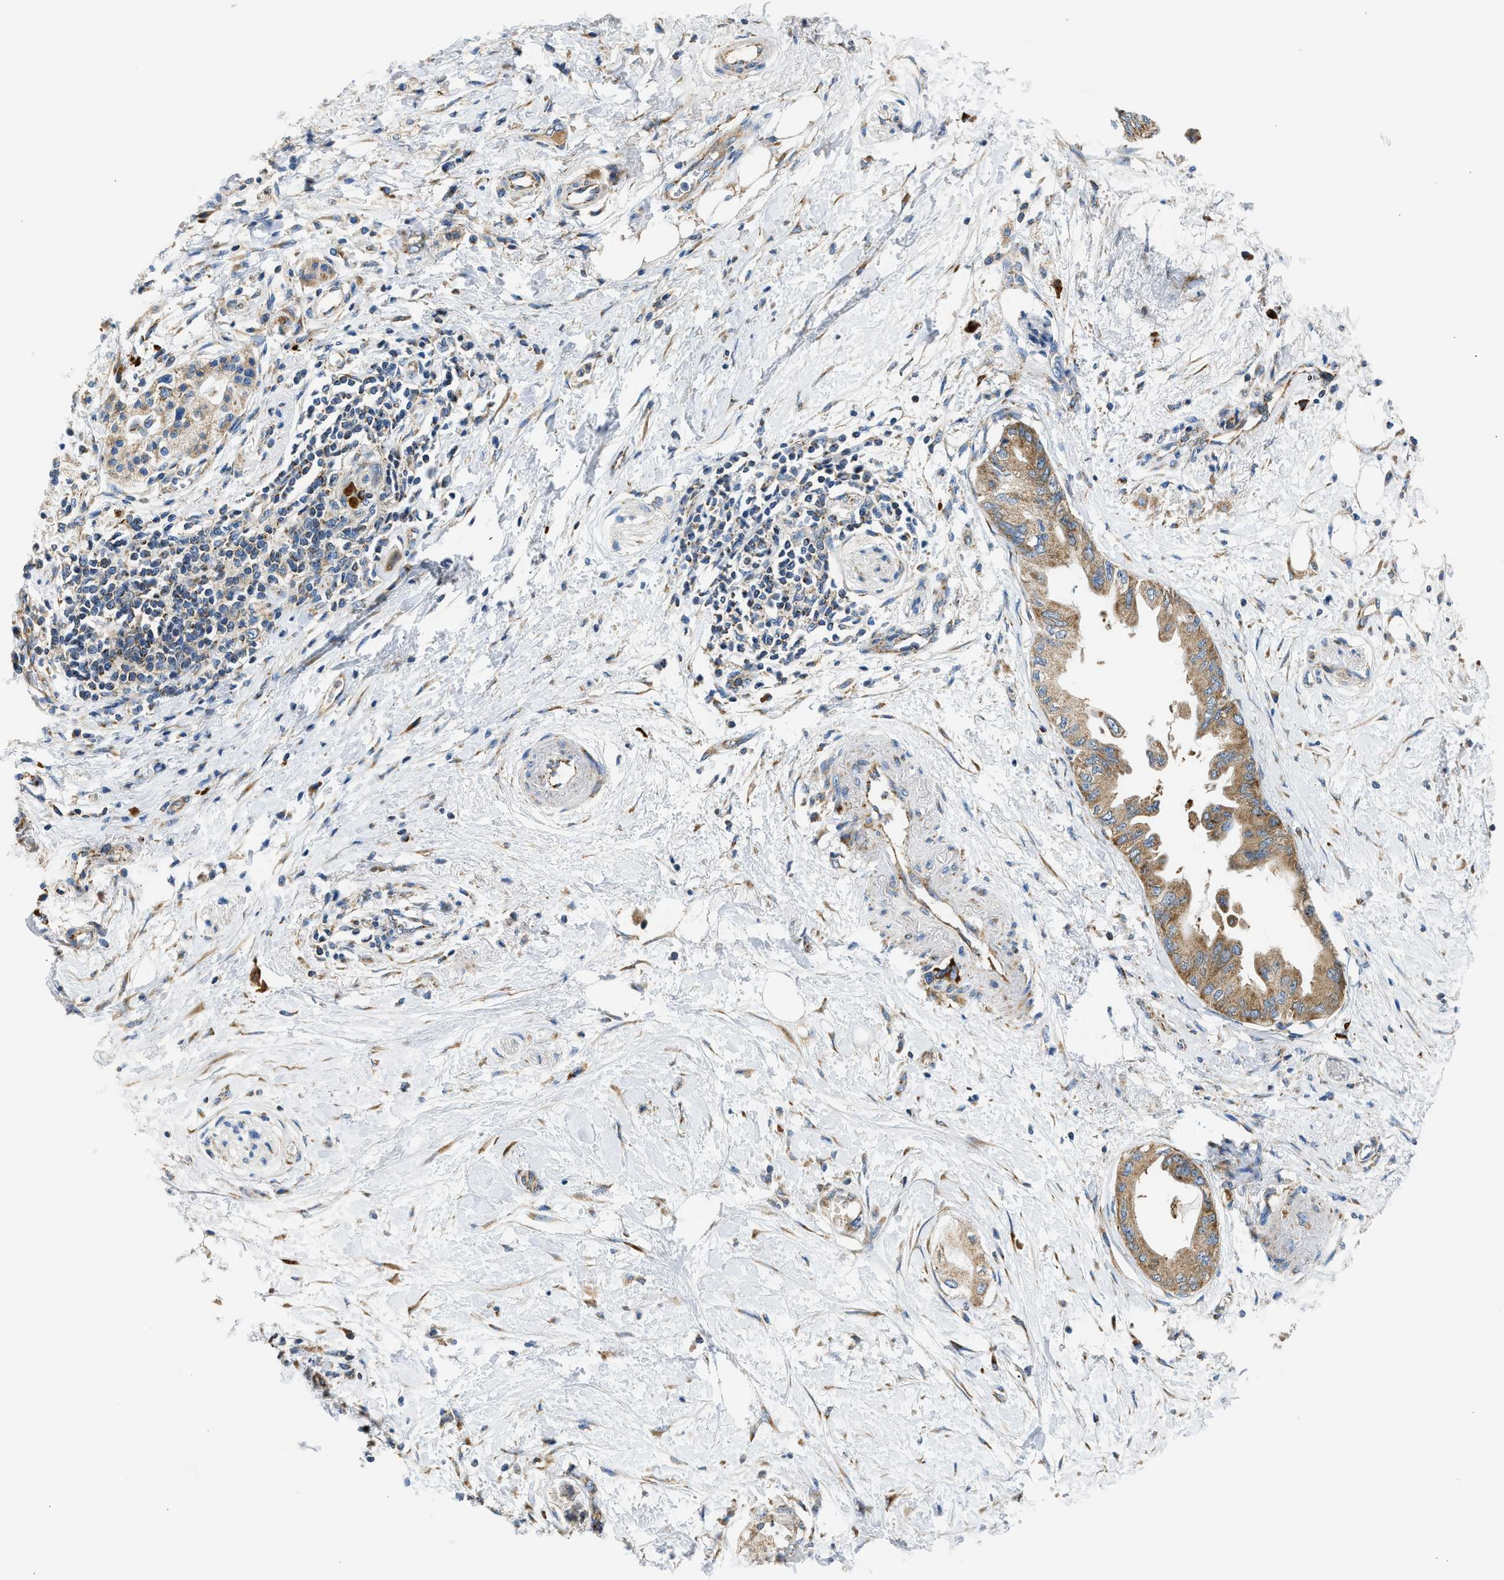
{"staining": {"intensity": "moderate", "quantity": ">75%", "location": "cytoplasmic/membranous"}, "tissue": "pancreatic cancer", "cell_type": "Tumor cells", "image_type": "cancer", "snomed": [{"axis": "morphology", "description": "Normal tissue, NOS"}, {"axis": "morphology", "description": "Adenocarcinoma, NOS"}, {"axis": "topography", "description": "Pancreas"}, {"axis": "topography", "description": "Duodenum"}], "caption": "Tumor cells reveal medium levels of moderate cytoplasmic/membranous expression in about >75% of cells in pancreatic cancer (adenocarcinoma).", "gene": "CAMKK2", "patient": {"sex": "female", "age": 60}}